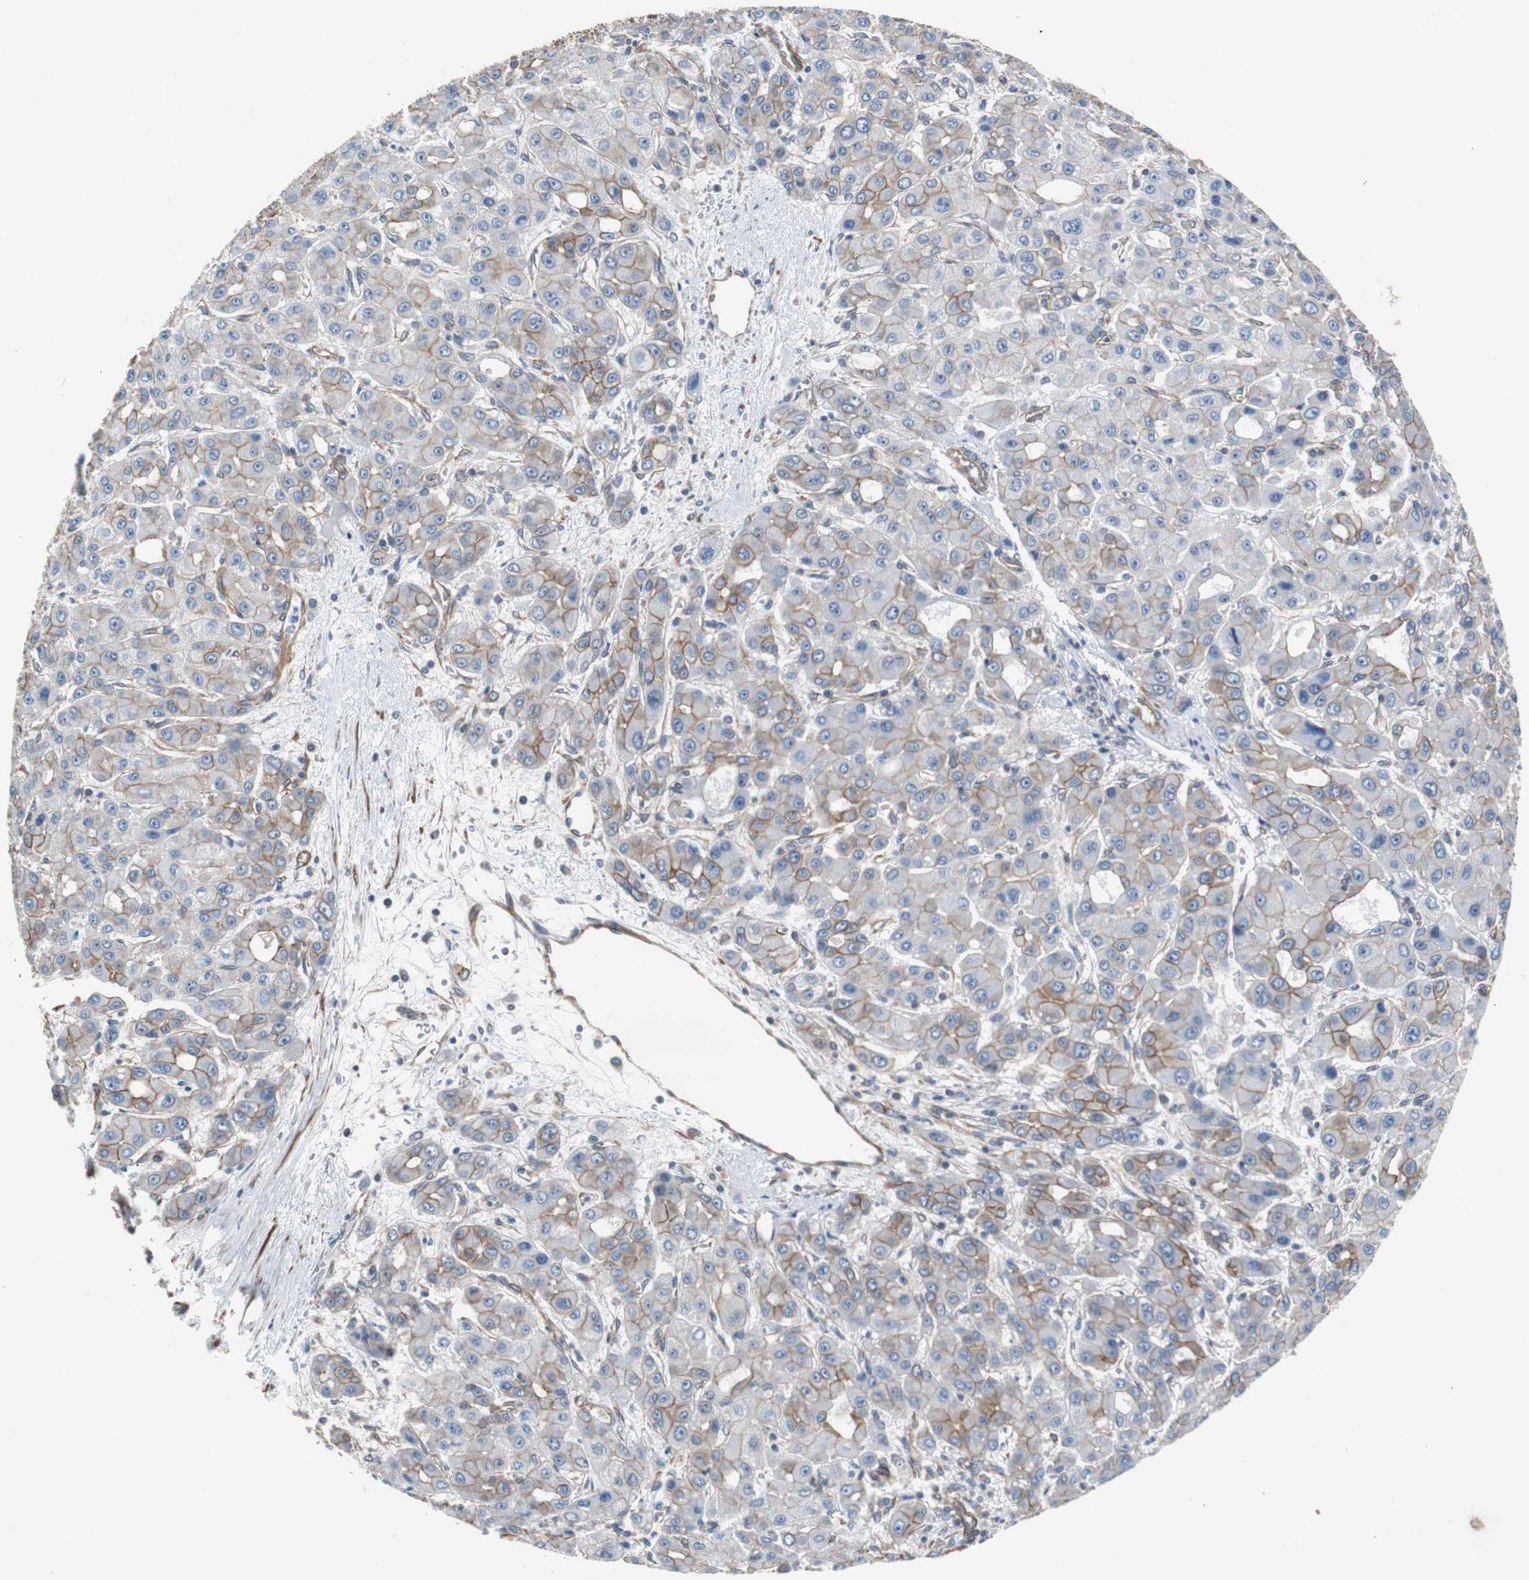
{"staining": {"intensity": "weak", "quantity": "25%-75%", "location": "cytoplasmic/membranous"}, "tissue": "liver cancer", "cell_type": "Tumor cells", "image_type": "cancer", "snomed": [{"axis": "morphology", "description": "Carcinoma, Hepatocellular, NOS"}, {"axis": "topography", "description": "Liver"}], "caption": "Weak cytoplasmic/membranous expression for a protein is appreciated in about 25%-75% of tumor cells of liver cancer (hepatocellular carcinoma) using immunohistochemistry.", "gene": "KIF3B", "patient": {"sex": "male", "age": 55}}